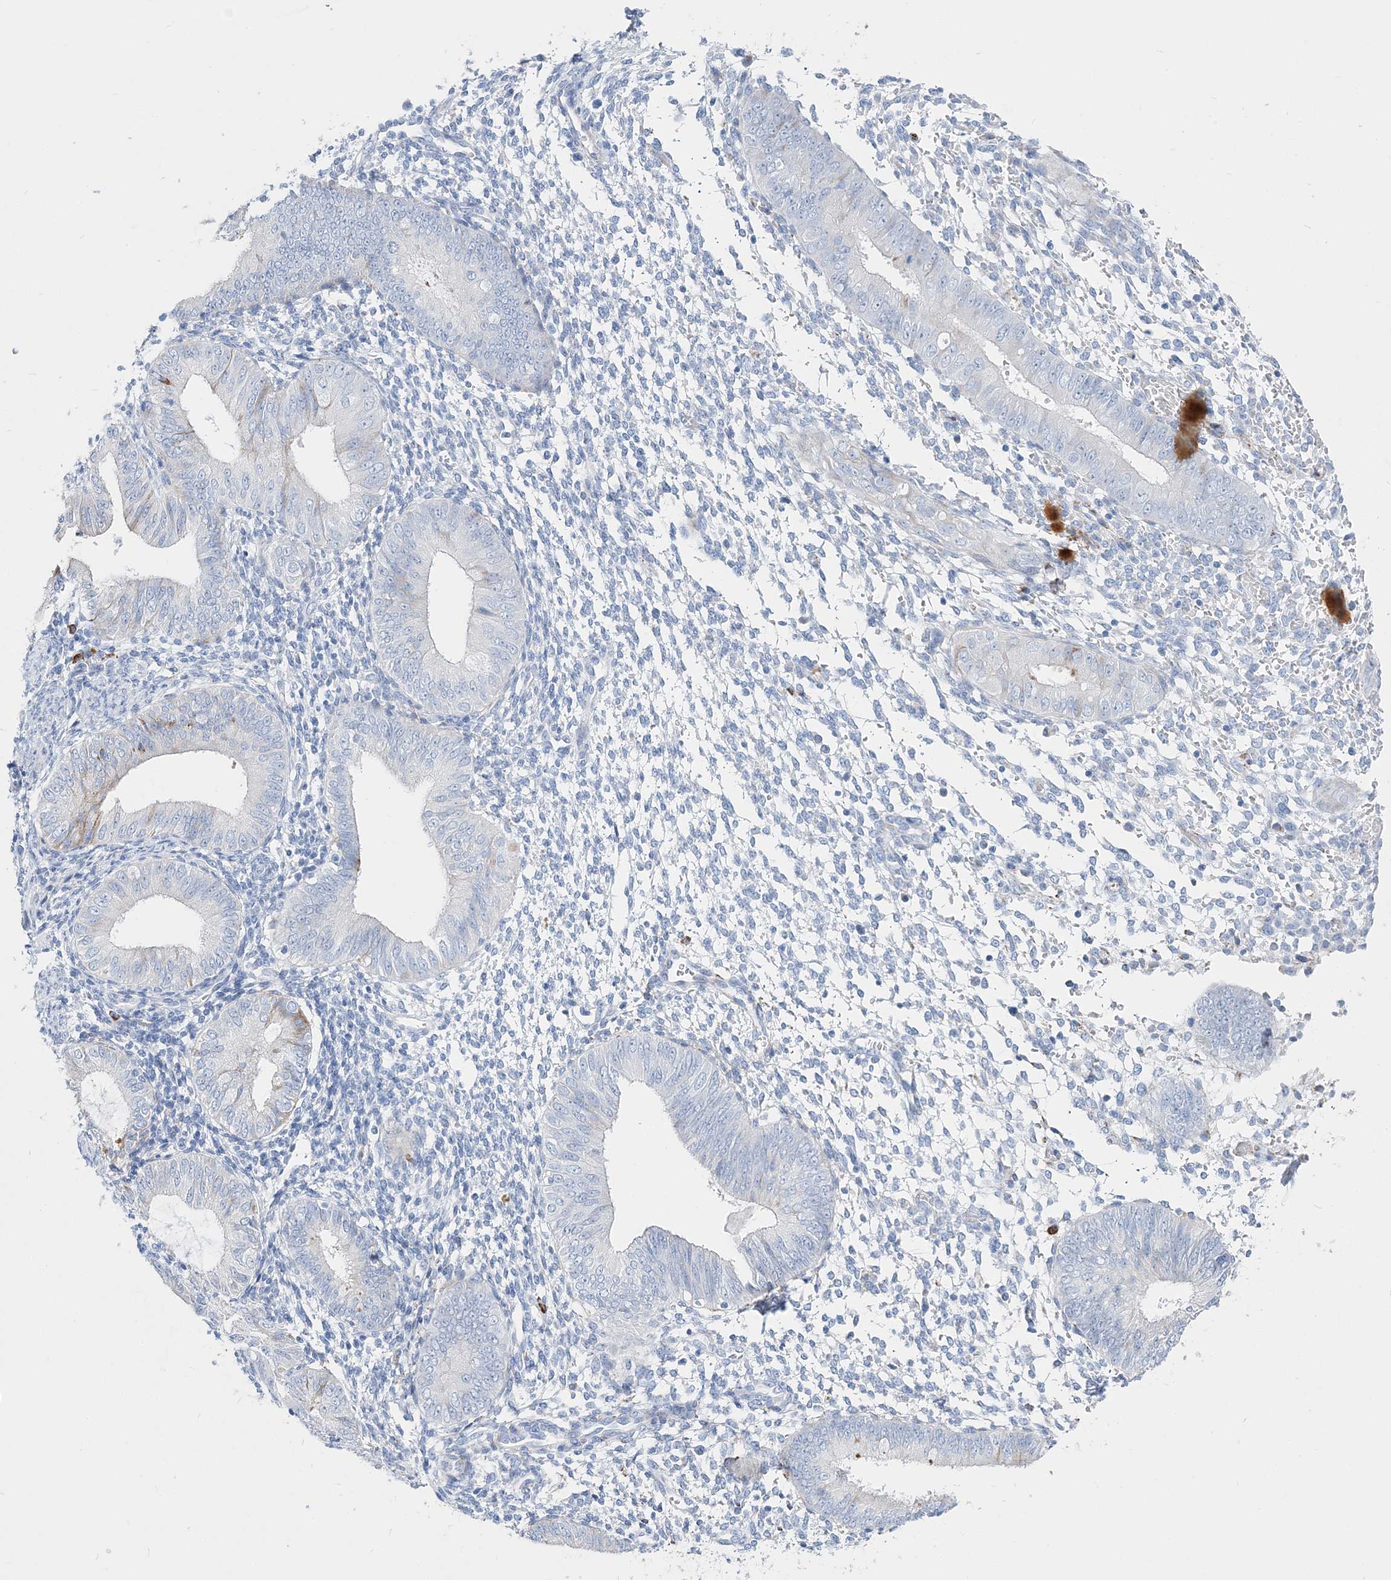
{"staining": {"intensity": "negative", "quantity": "none", "location": "none"}, "tissue": "endometrium", "cell_type": "Cells in endometrial stroma", "image_type": "normal", "snomed": [{"axis": "morphology", "description": "Normal tissue, NOS"}, {"axis": "topography", "description": "Uterus"}, {"axis": "topography", "description": "Endometrium"}], "caption": "This is a photomicrograph of immunohistochemistry staining of benign endometrium, which shows no expression in cells in endometrial stroma.", "gene": "TSPYL6", "patient": {"sex": "female", "age": 48}}